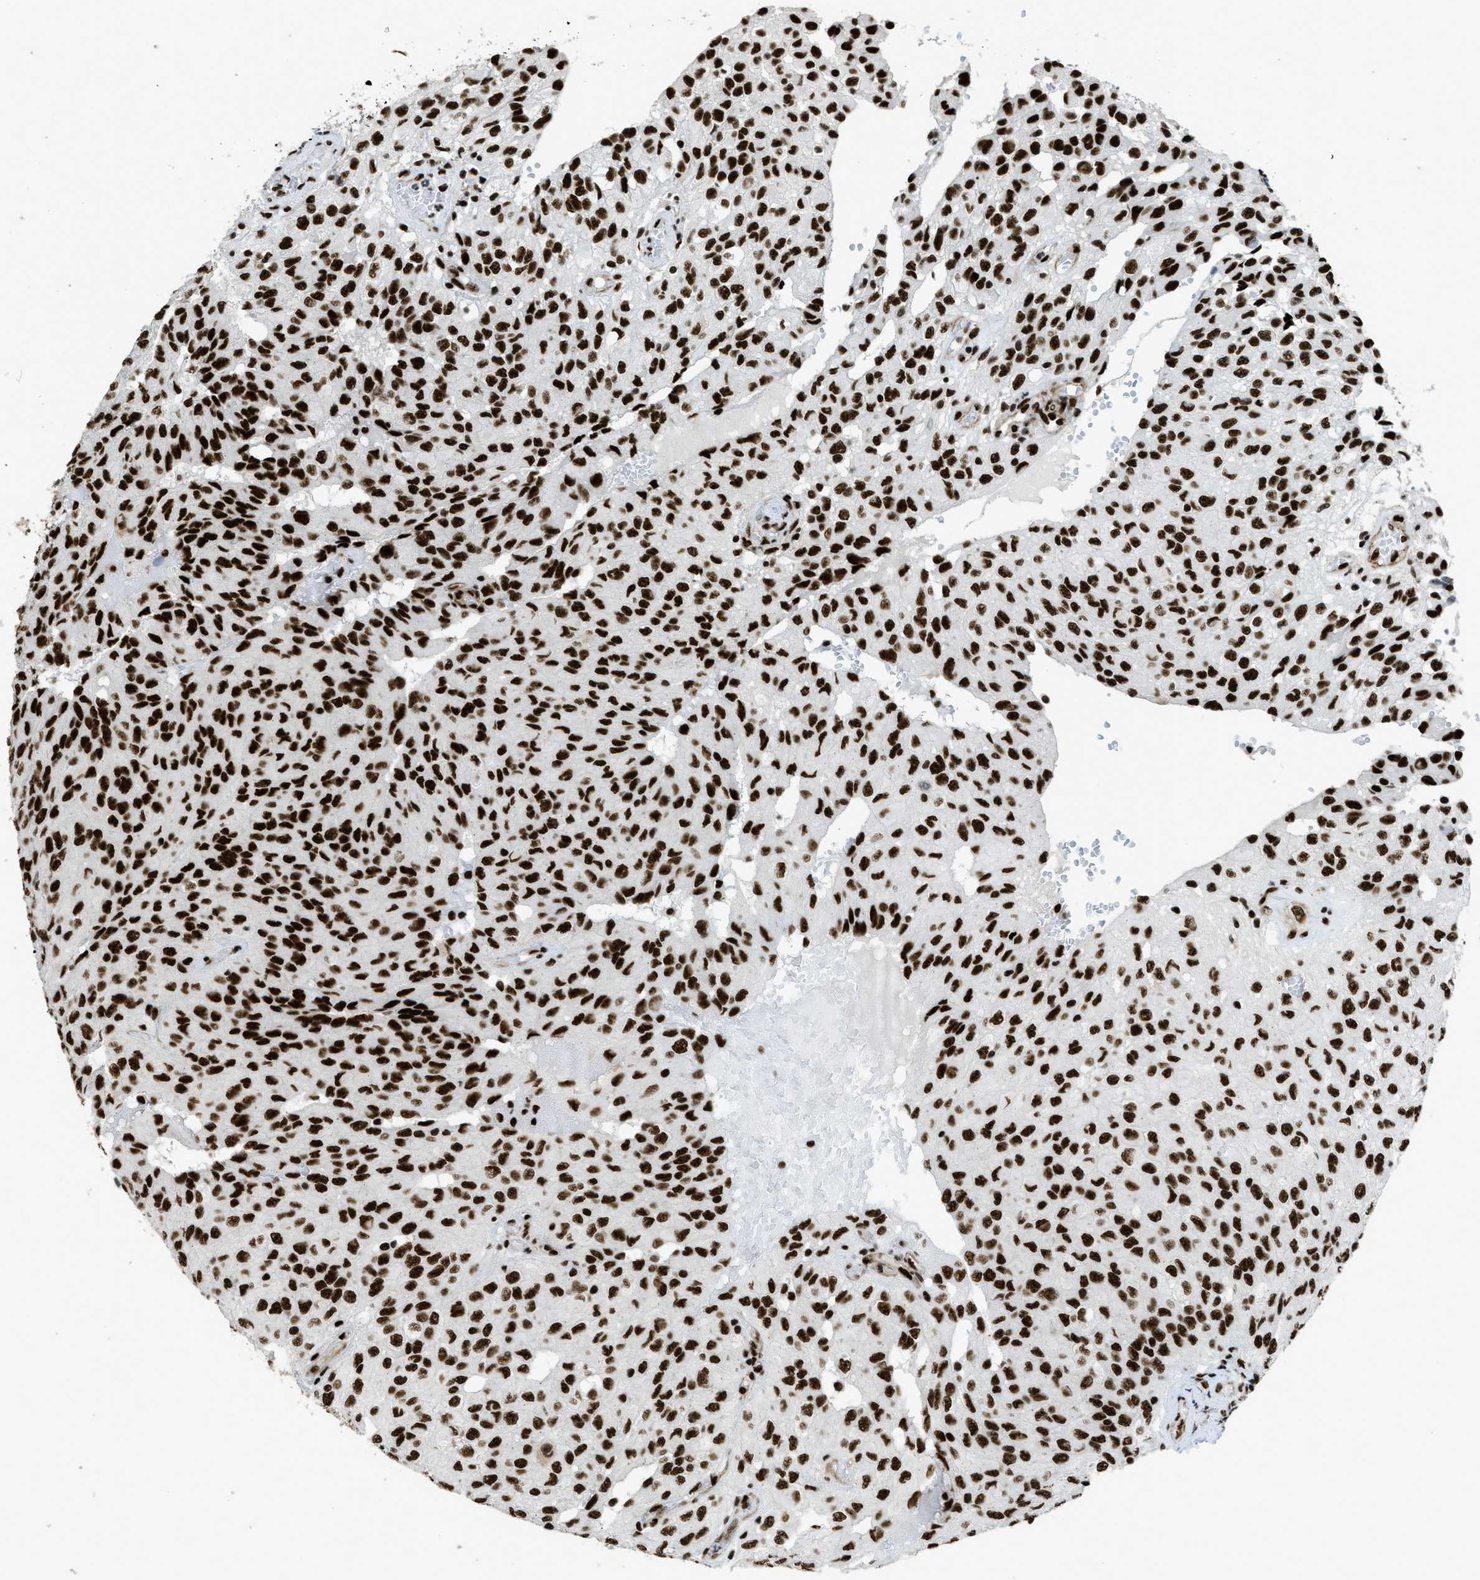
{"staining": {"intensity": "strong", "quantity": ">75%", "location": "nuclear"}, "tissue": "glioma", "cell_type": "Tumor cells", "image_type": "cancer", "snomed": [{"axis": "morphology", "description": "Glioma, malignant, High grade"}, {"axis": "topography", "description": "Brain"}], "caption": "This photomicrograph shows IHC staining of glioma, with high strong nuclear staining in about >75% of tumor cells.", "gene": "ZNF207", "patient": {"sex": "male", "age": 32}}